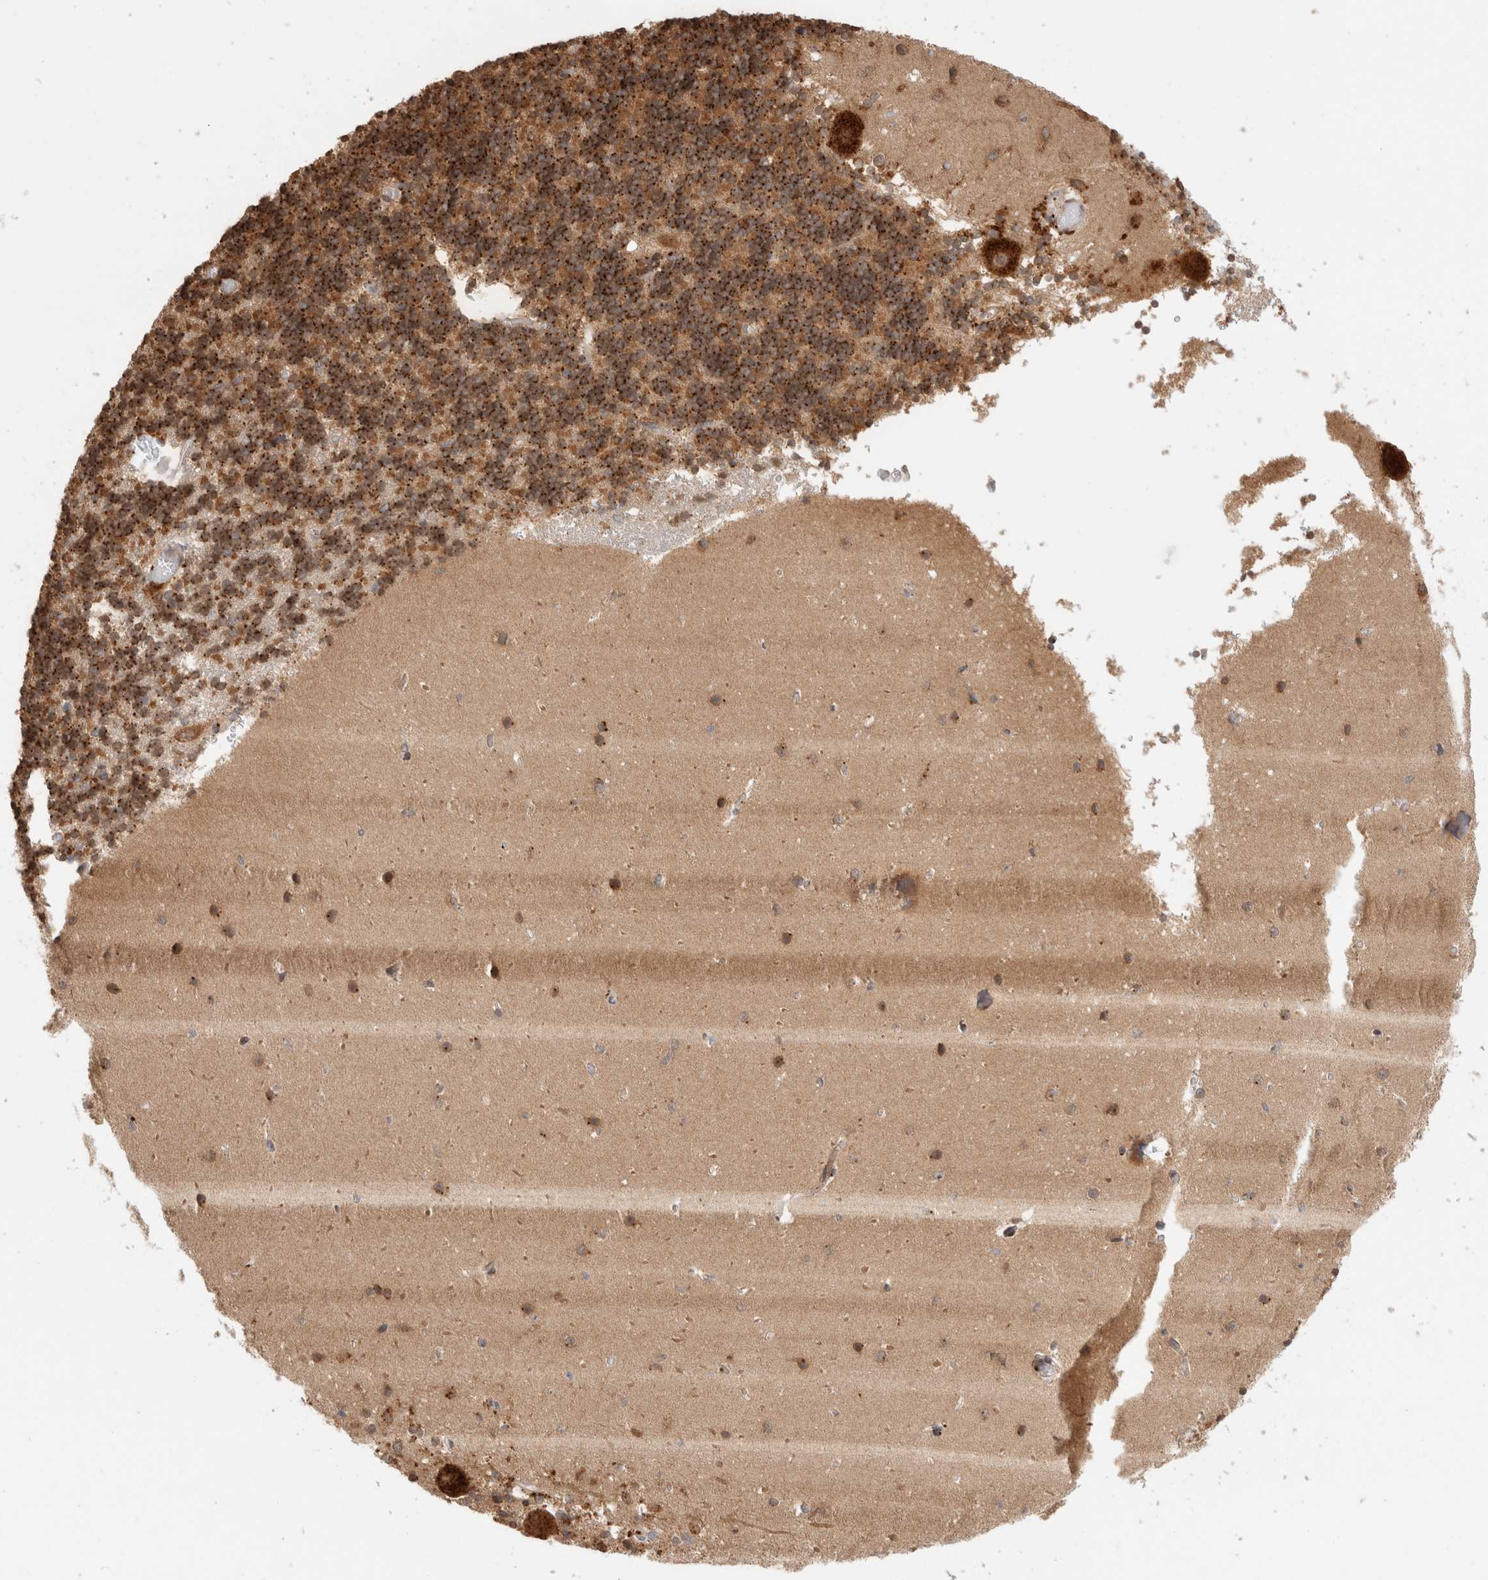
{"staining": {"intensity": "strong", "quantity": ">75%", "location": "cytoplasmic/membranous"}, "tissue": "cerebellum", "cell_type": "Cells in granular layer", "image_type": "normal", "snomed": [{"axis": "morphology", "description": "Normal tissue, NOS"}, {"axis": "topography", "description": "Cerebellum"}], "caption": "Immunohistochemical staining of normal human cerebellum displays >75% levels of strong cytoplasmic/membranous protein expression in about >75% of cells in granular layer. The protein of interest is shown in brown color, while the nuclei are stained blue.", "gene": "ACTL9", "patient": {"sex": "male", "age": 37}}